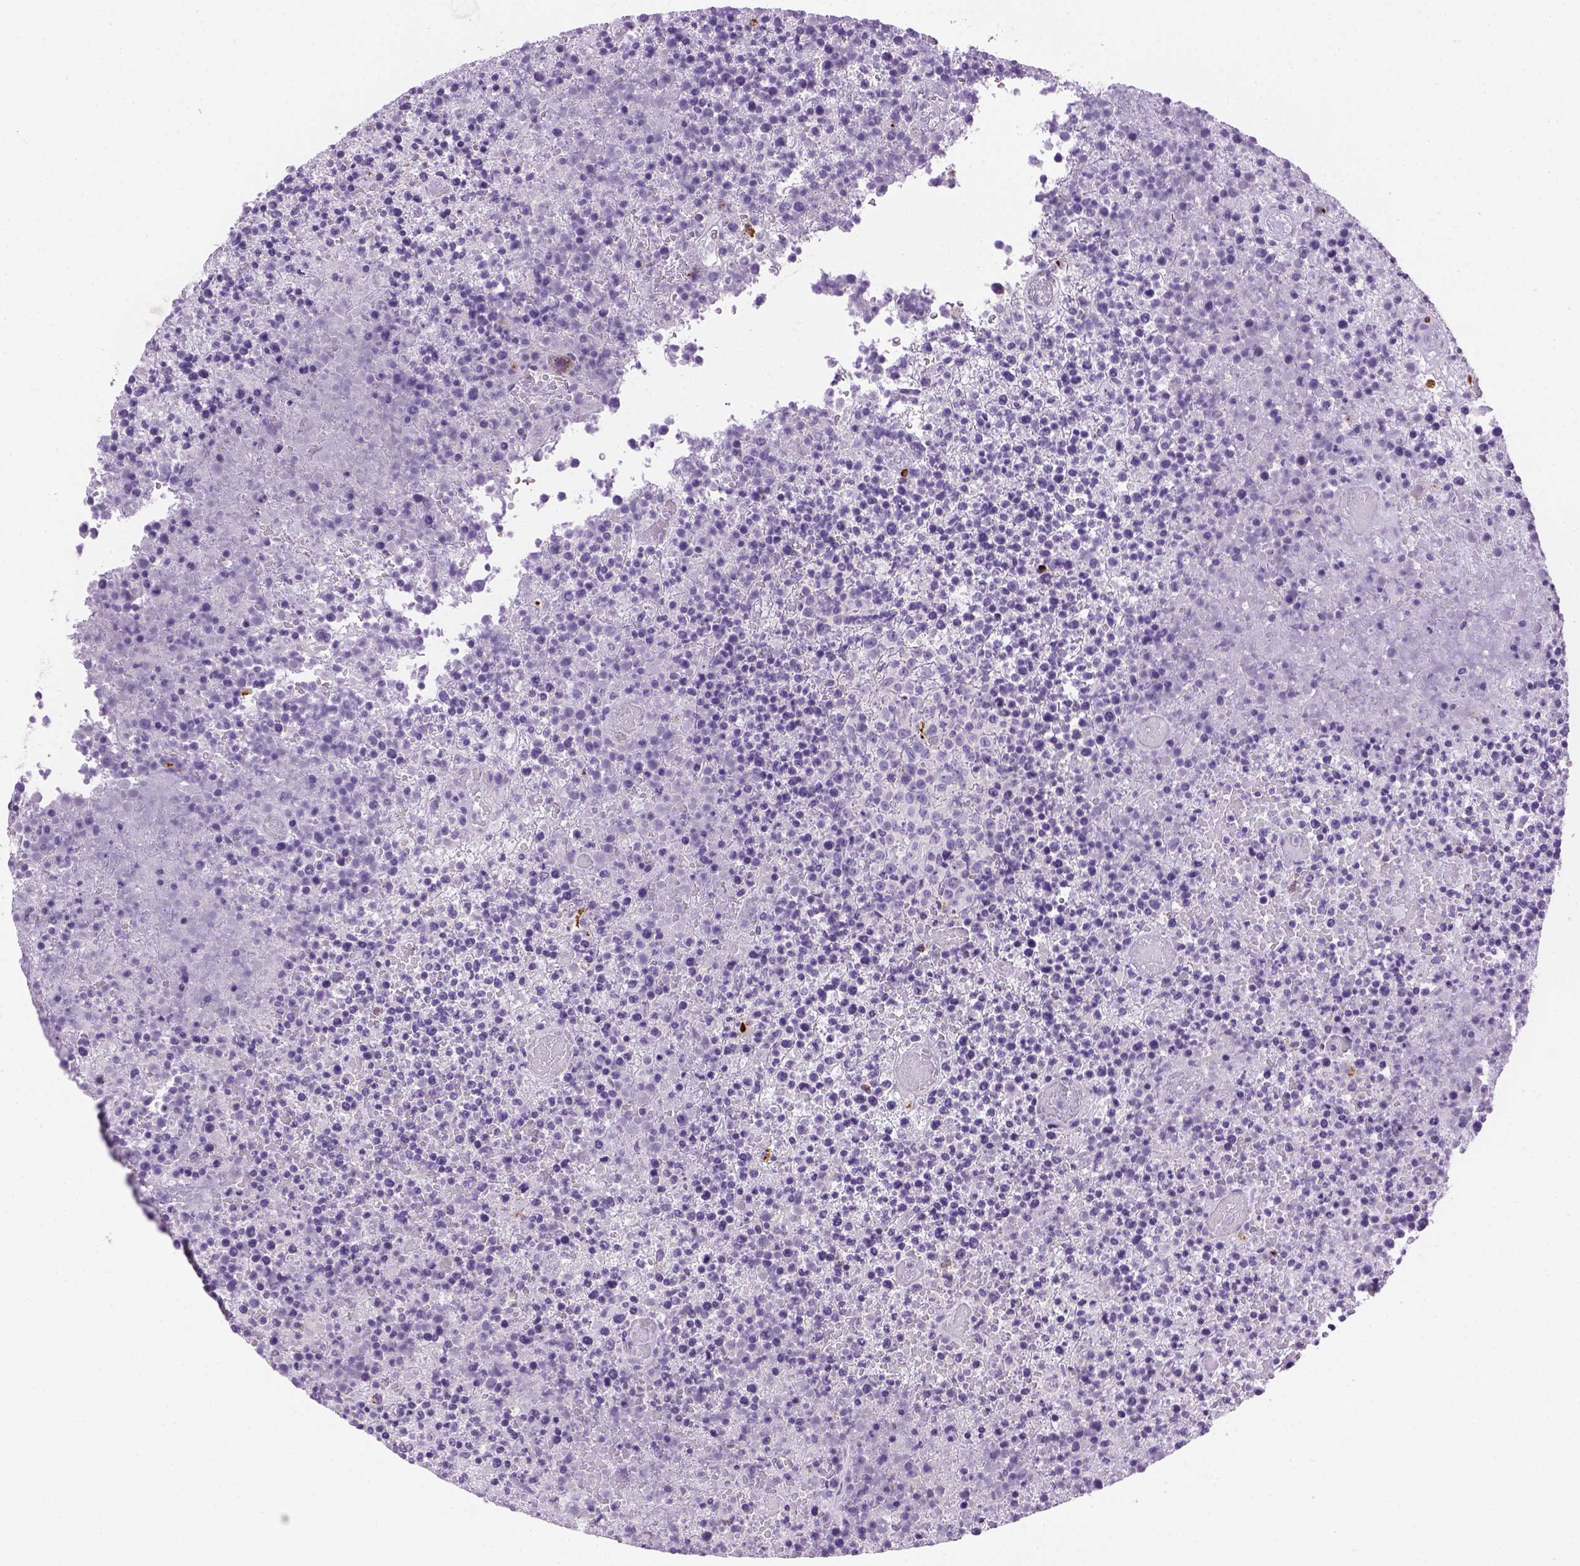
{"staining": {"intensity": "negative", "quantity": "none", "location": "none"}, "tissue": "lymphoma", "cell_type": "Tumor cells", "image_type": "cancer", "snomed": [{"axis": "morphology", "description": "Malignant lymphoma, non-Hodgkin's type, High grade"}, {"axis": "topography", "description": "Lymph node"}], "caption": "Lymphoma stained for a protein using IHC displays no staining tumor cells.", "gene": "TMEM38A", "patient": {"sex": "male", "age": 13}}